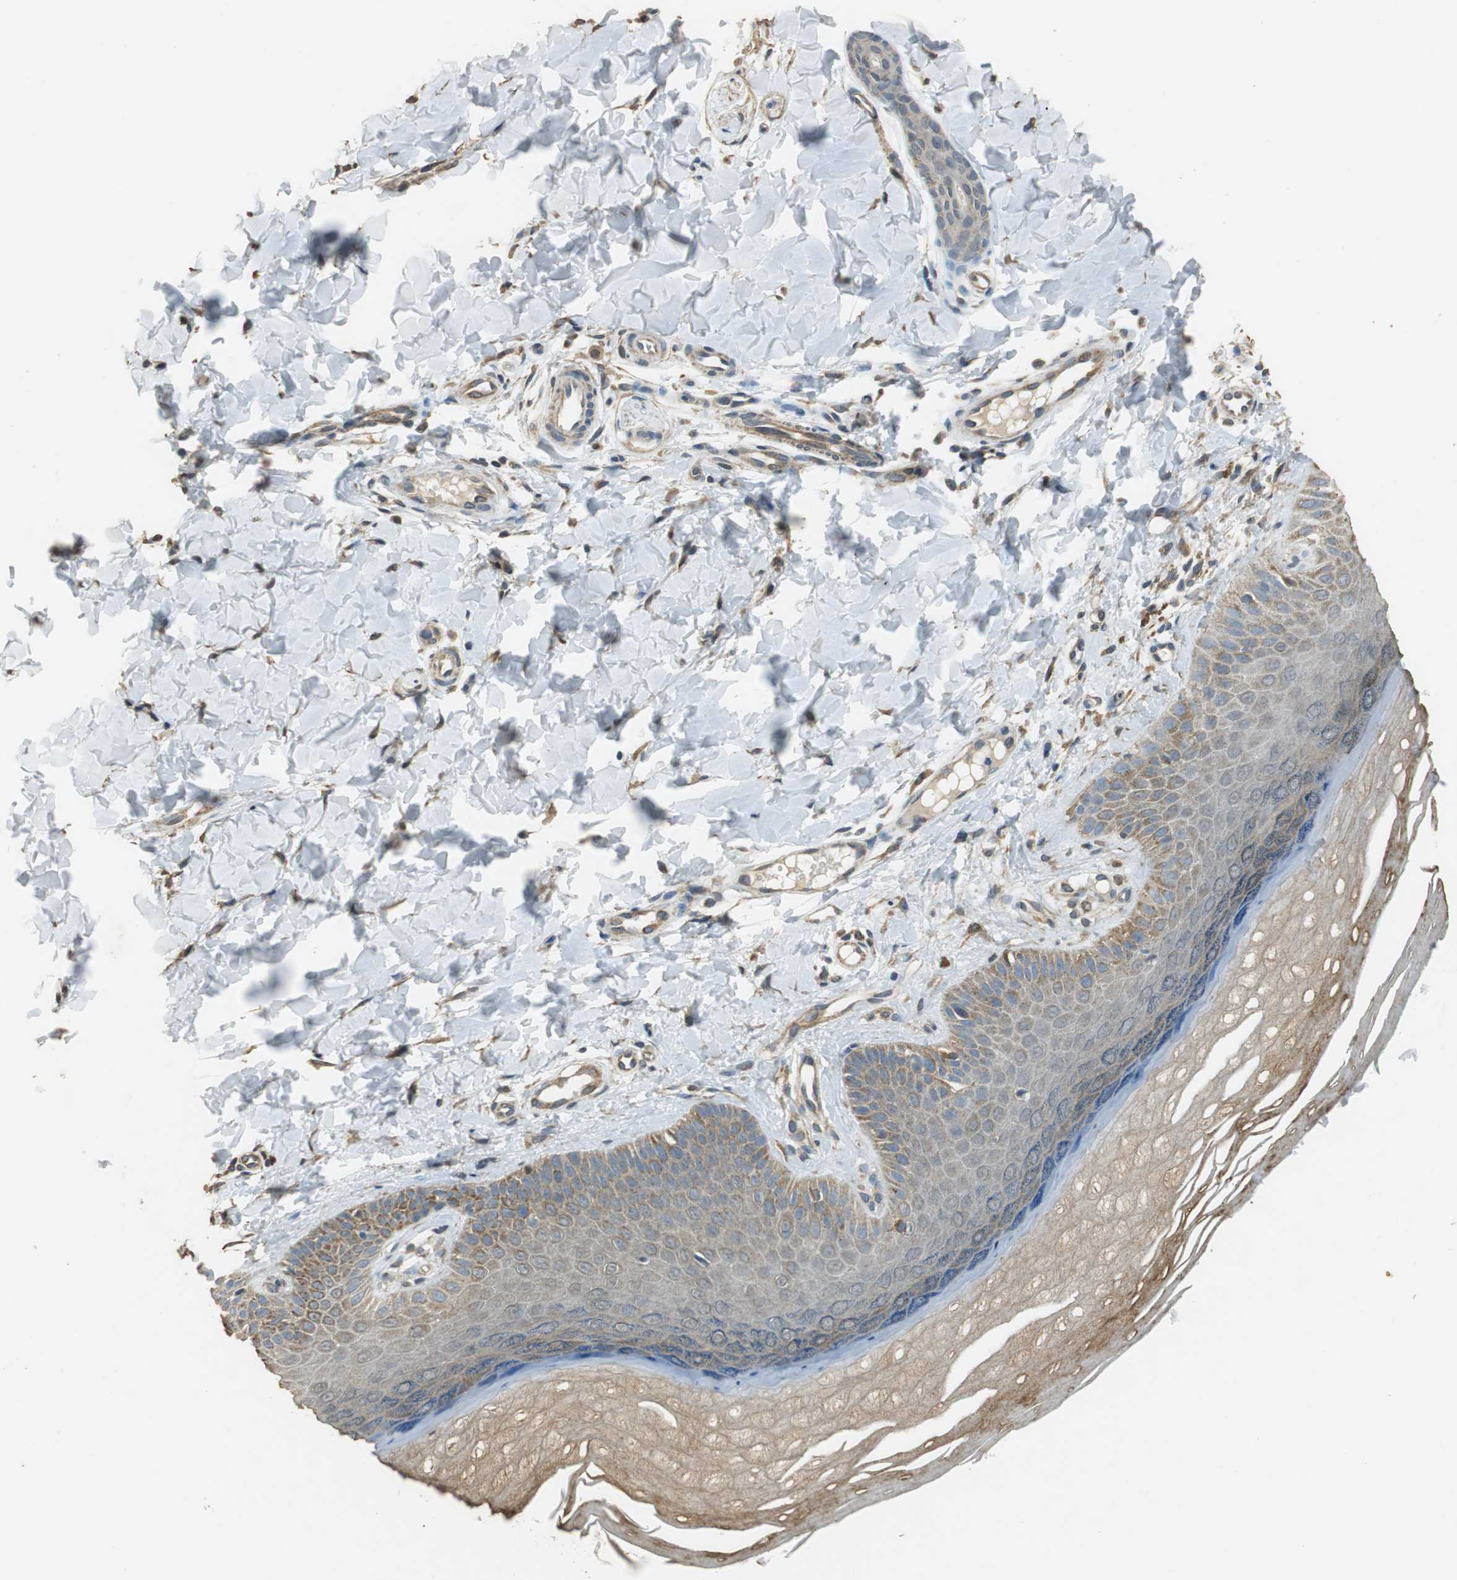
{"staining": {"intensity": "moderate", "quantity": ">75%", "location": "cytoplasmic/membranous"}, "tissue": "skin", "cell_type": "Fibroblasts", "image_type": "normal", "snomed": [{"axis": "morphology", "description": "Normal tissue, NOS"}, {"axis": "topography", "description": "Skin"}], "caption": "DAB immunohistochemical staining of unremarkable human skin reveals moderate cytoplasmic/membranous protein staining in approximately >75% of fibroblasts.", "gene": "ALDH4A1", "patient": {"sex": "male", "age": 26}}